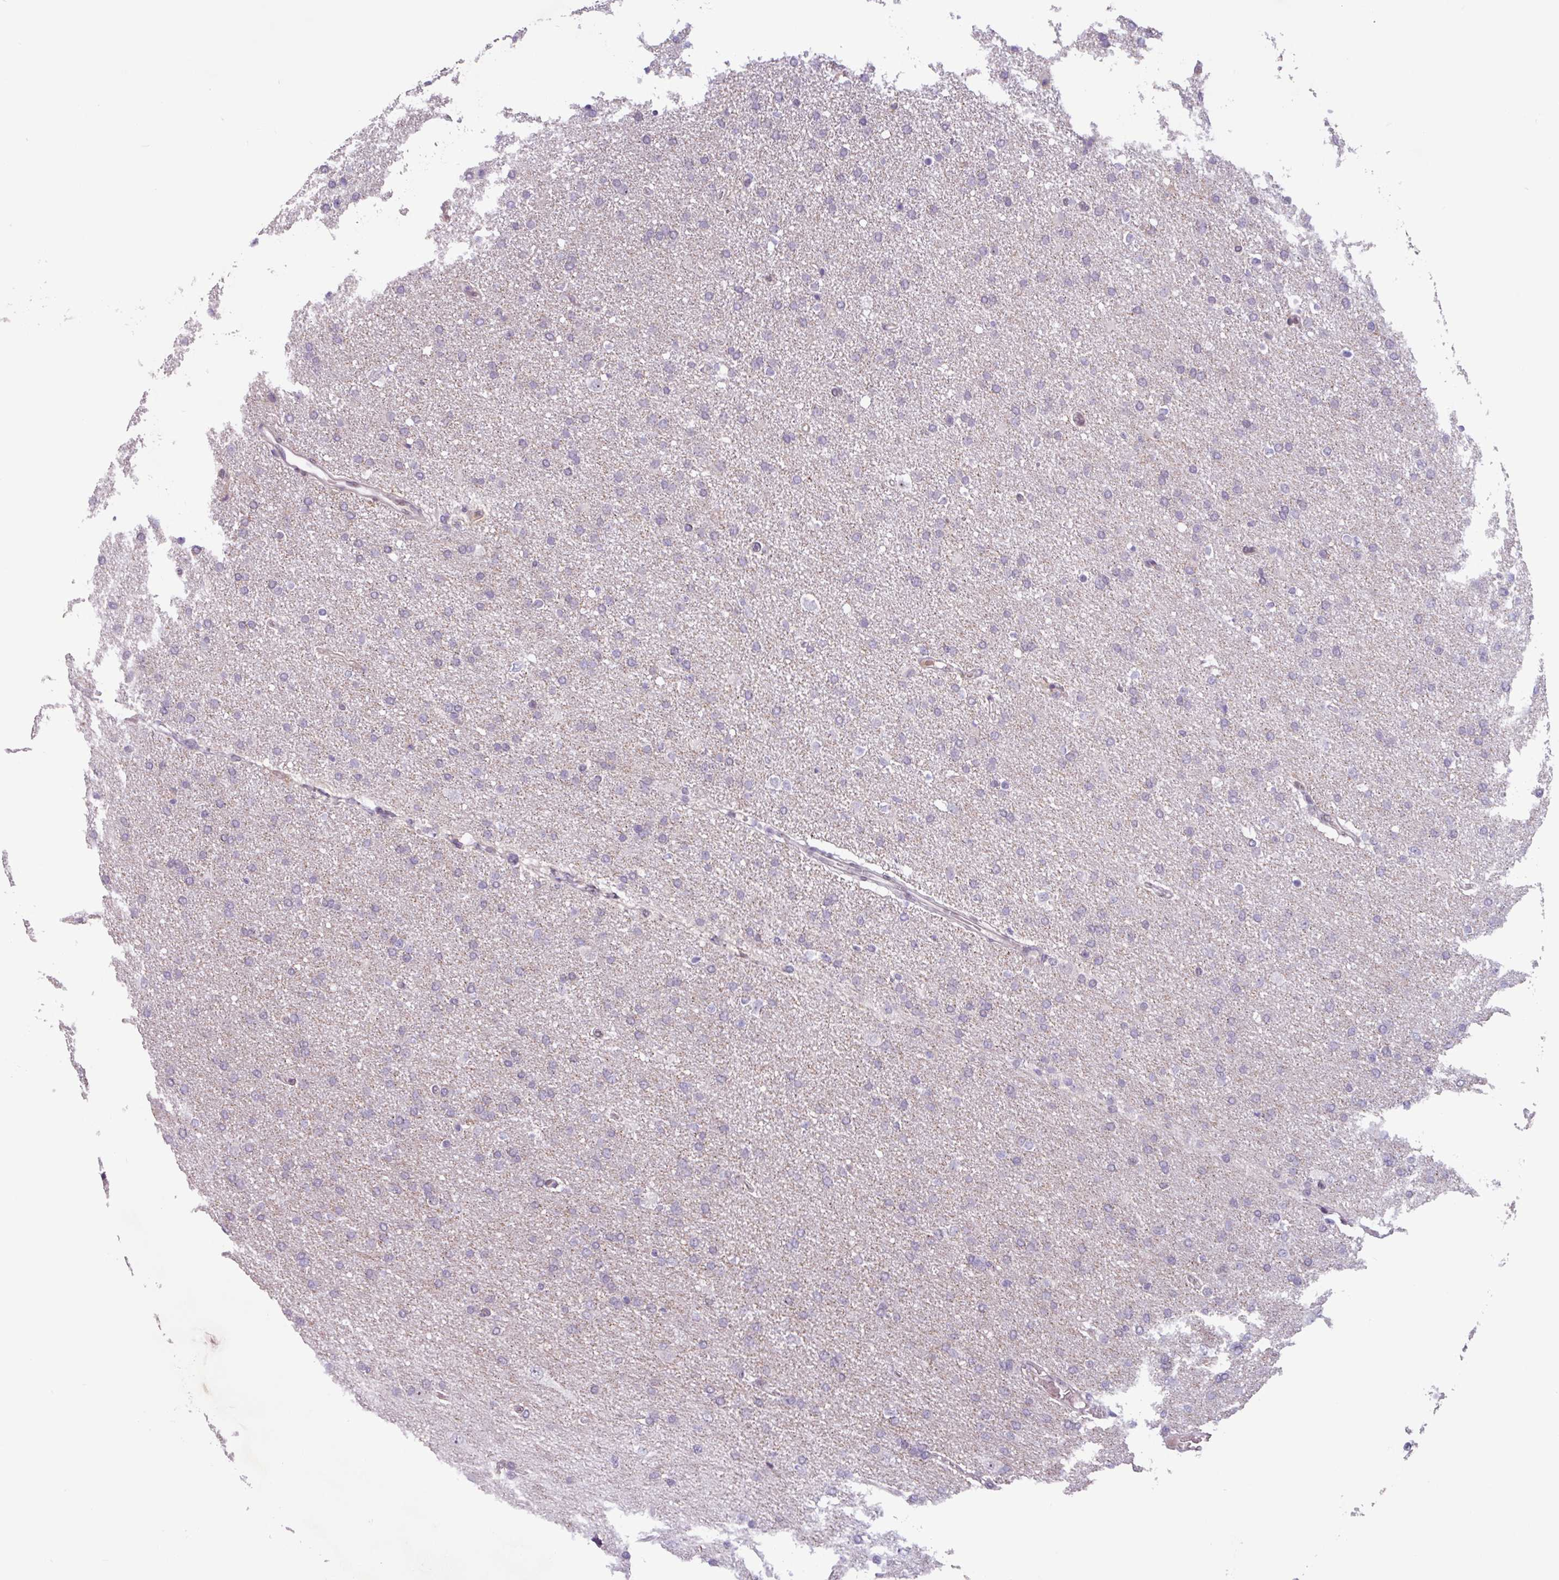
{"staining": {"intensity": "negative", "quantity": "none", "location": "none"}, "tissue": "glioma", "cell_type": "Tumor cells", "image_type": "cancer", "snomed": [{"axis": "morphology", "description": "Glioma, malignant, High grade"}, {"axis": "topography", "description": "Brain"}], "caption": "There is no significant expression in tumor cells of glioma. (DAB IHC visualized using brightfield microscopy, high magnification).", "gene": "ZNF575", "patient": {"sex": "male", "age": 72}}